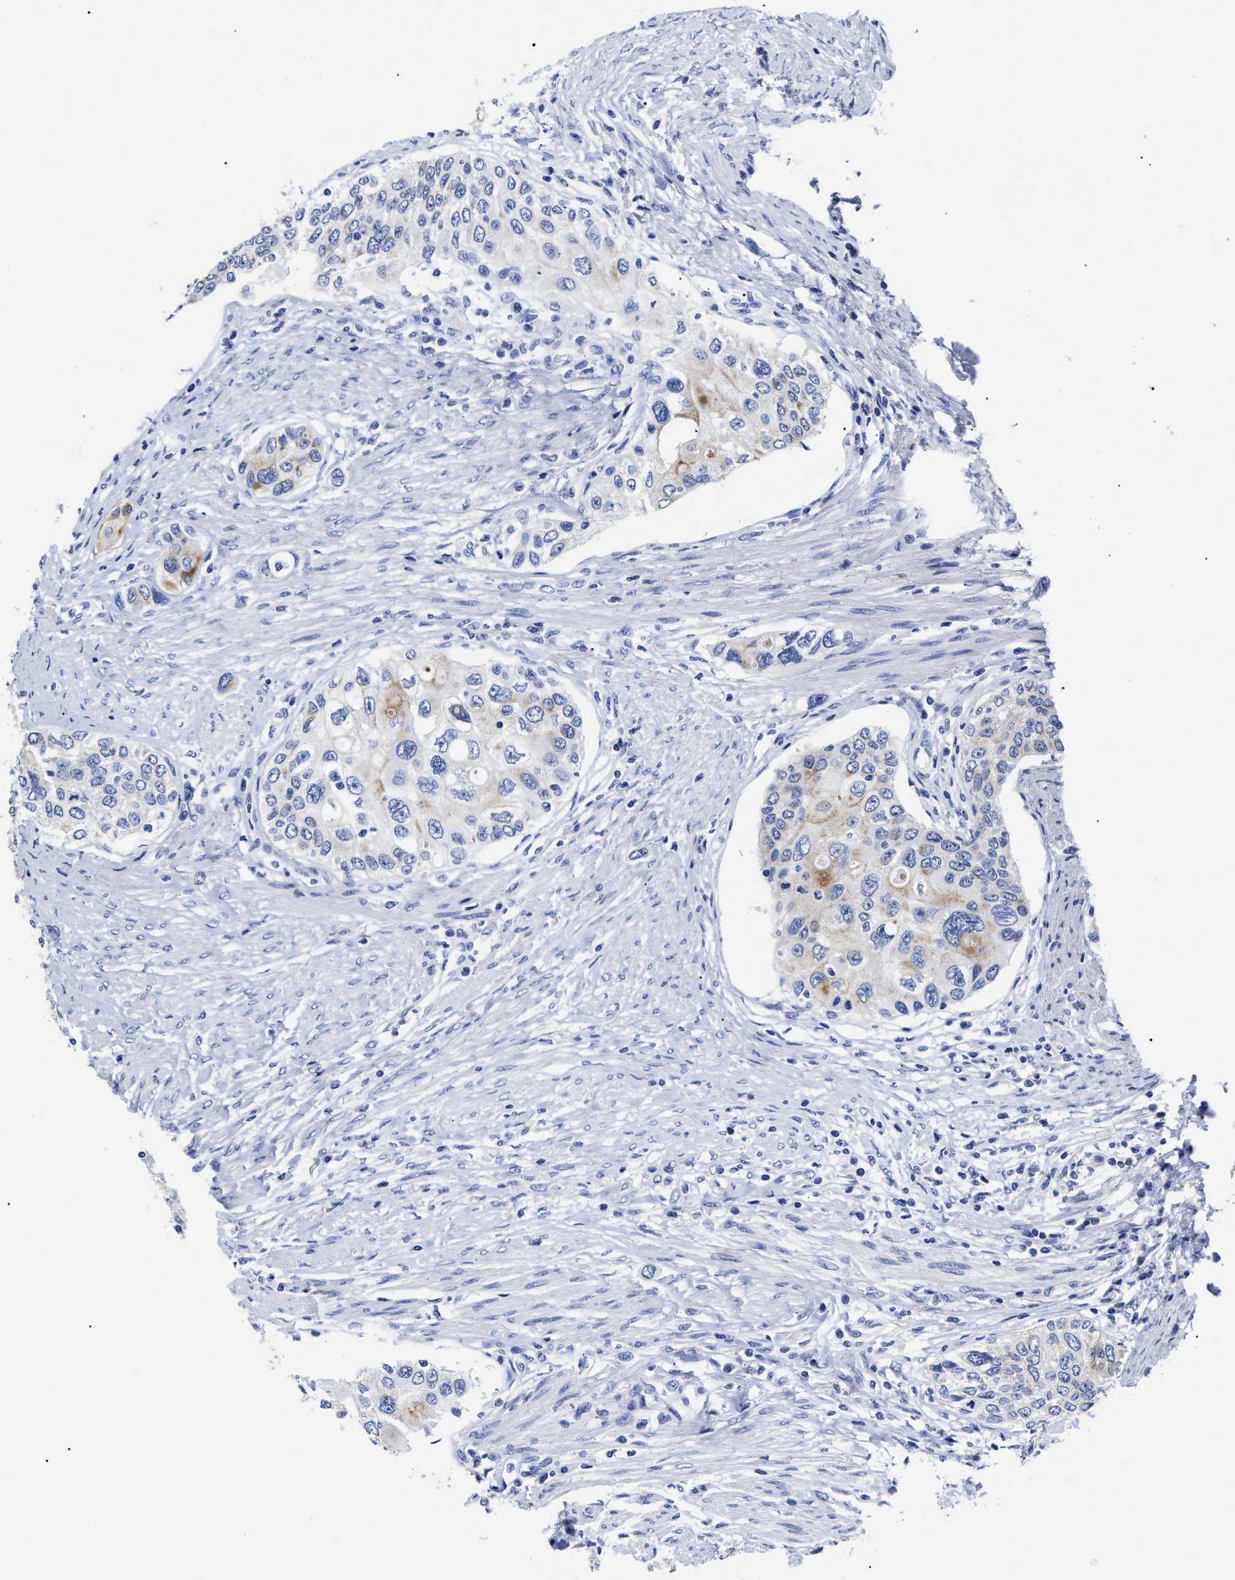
{"staining": {"intensity": "weak", "quantity": "<25%", "location": "cytoplasmic/membranous"}, "tissue": "urothelial cancer", "cell_type": "Tumor cells", "image_type": "cancer", "snomed": [{"axis": "morphology", "description": "Urothelial carcinoma, High grade"}, {"axis": "topography", "description": "Urinary bladder"}], "caption": "Urothelial cancer was stained to show a protein in brown. There is no significant staining in tumor cells.", "gene": "ALPG", "patient": {"sex": "female", "age": 56}}